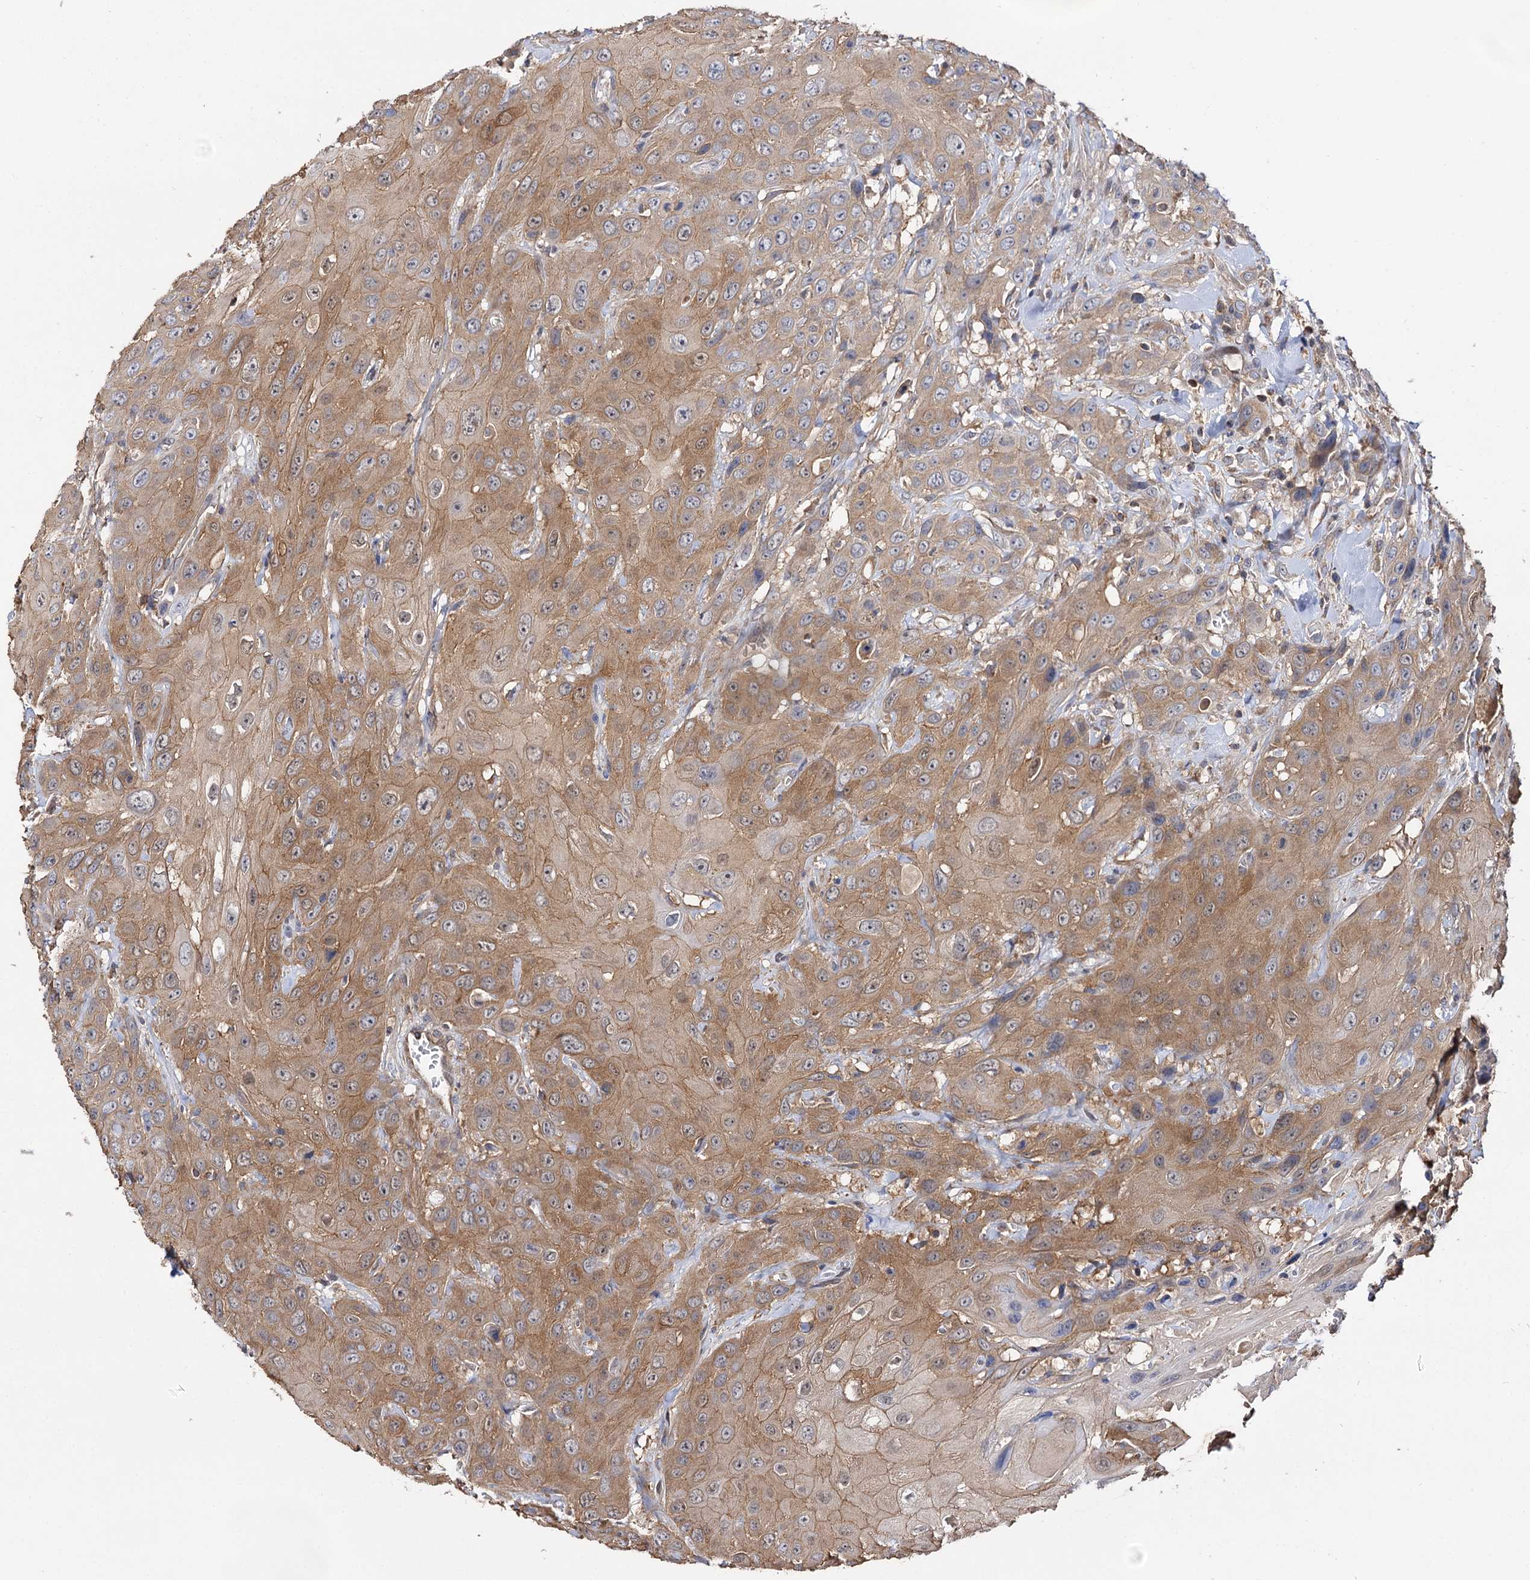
{"staining": {"intensity": "moderate", "quantity": ">75%", "location": "cytoplasmic/membranous"}, "tissue": "head and neck cancer", "cell_type": "Tumor cells", "image_type": "cancer", "snomed": [{"axis": "morphology", "description": "Squamous cell carcinoma, NOS"}, {"axis": "topography", "description": "Head-Neck"}], "caption": "Protein analysis of head and neck cancer tissue reveals moderate cytoplasmic/membranous positivity in approximately >75% of tumor cells.", "gene": "IDI1", "patient": {"sex": "male", "age": 81}}